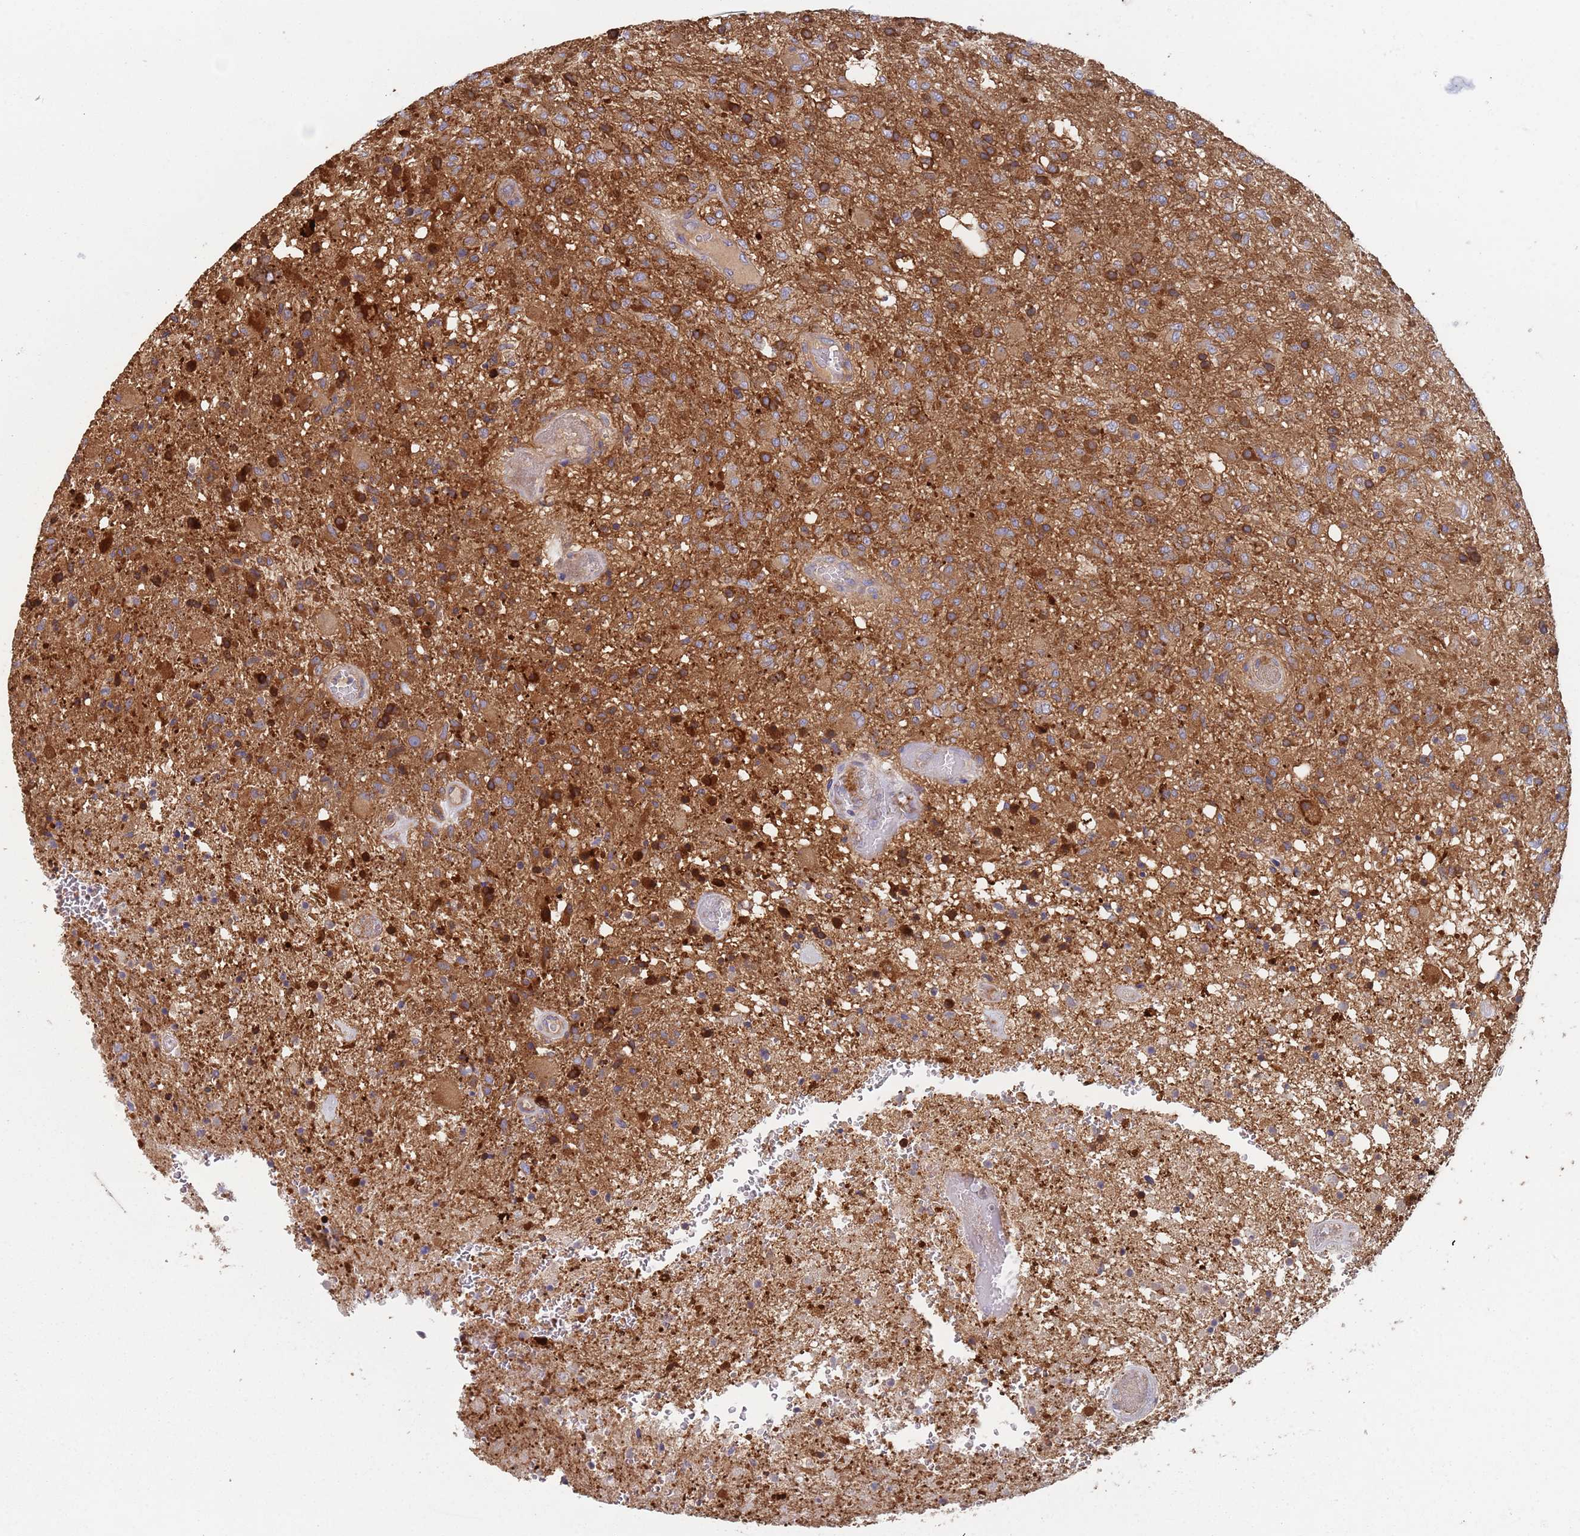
{"staining": {"intensity": "moderate", "quantity": ">75%", "location": "cytoplasmic/membranous"}, "tissue": "glioma", "cell_type": "Tumor cells", "image_type": "cancer", "snomed": [{"axis": "morphology", "description": "Glioma, malignant, High grade"}, {"axis": "topography", "description": "Brain"}], "caption": "Immunohistochemistry (IHC) micrograph of neoplastic tissue: human glioma stained using IHC shows medium levels of moderate protein expression localized specifically in the cytoplasmic/membranous of tumor cells, appearing as a cytoplasmic/membranous brown color.", "gene": "GDI2", "patient": {"sex": "female", "age": 74}}